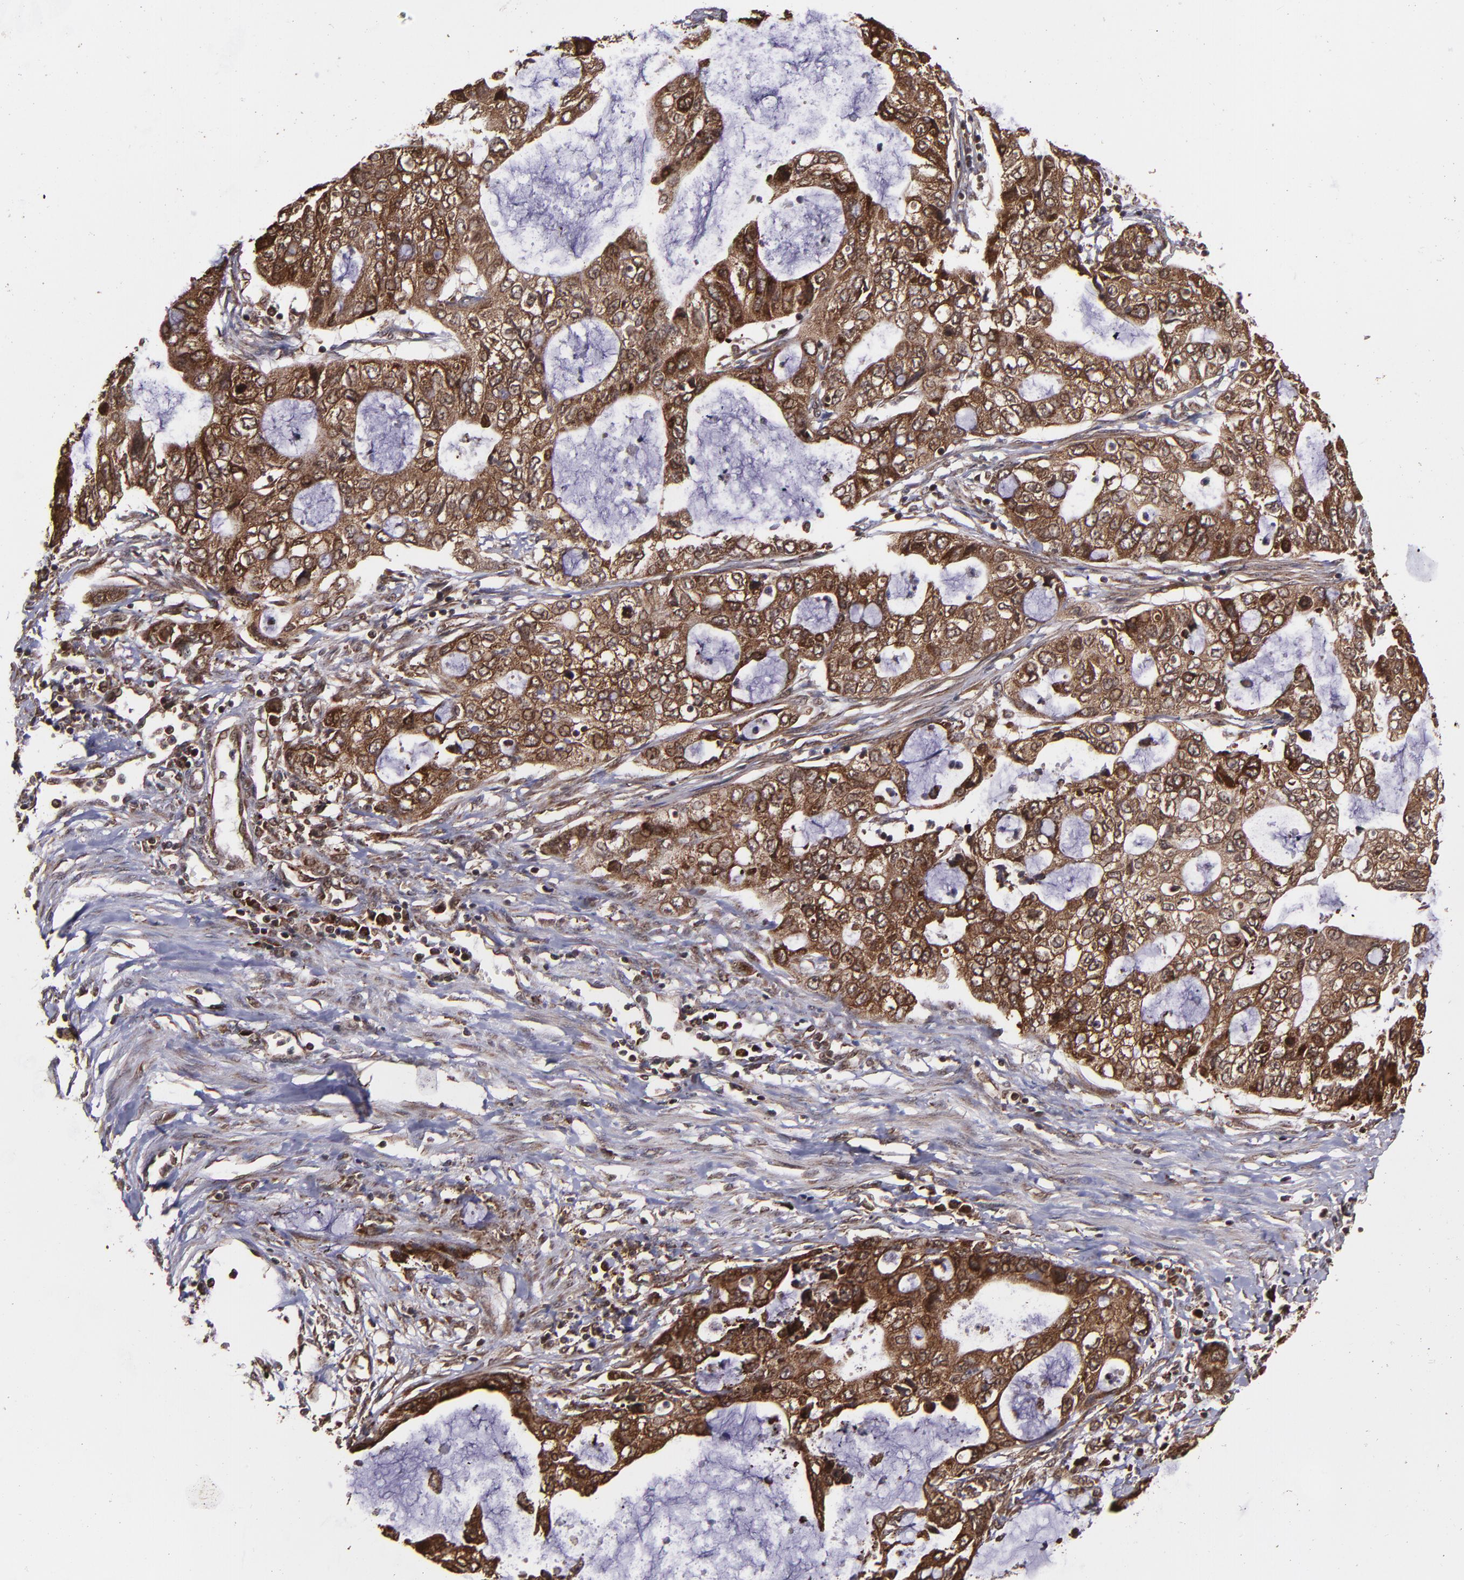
{"staining": {"intensity": "strong", "quantity": ">75%", "location": "cytoplasmic/membranous,nuclear"}, "tissue": "stomach cancer", "cell_type": "Tumor cells", "image_type": "cancer", "snomed": [{"axis": "morphology", "description": "Adenocarcinoma, NOS"}, {"axis": "topography", "description": "Stomach, upper"}], "caption": "The immunohistochemical stain highlights strong cytoplasmic/membranous and nuclear positivity in tumor cells of adenocarcinoma (stomach) tissue. The staining was performed using DAB to visualize the protein expression in brown, while the nuclei were stained in blue with hematoxylin (Magnification: 20x).", "gene": "EIF4ENIF1", "patient": {"sex": "female", "age": 52}}